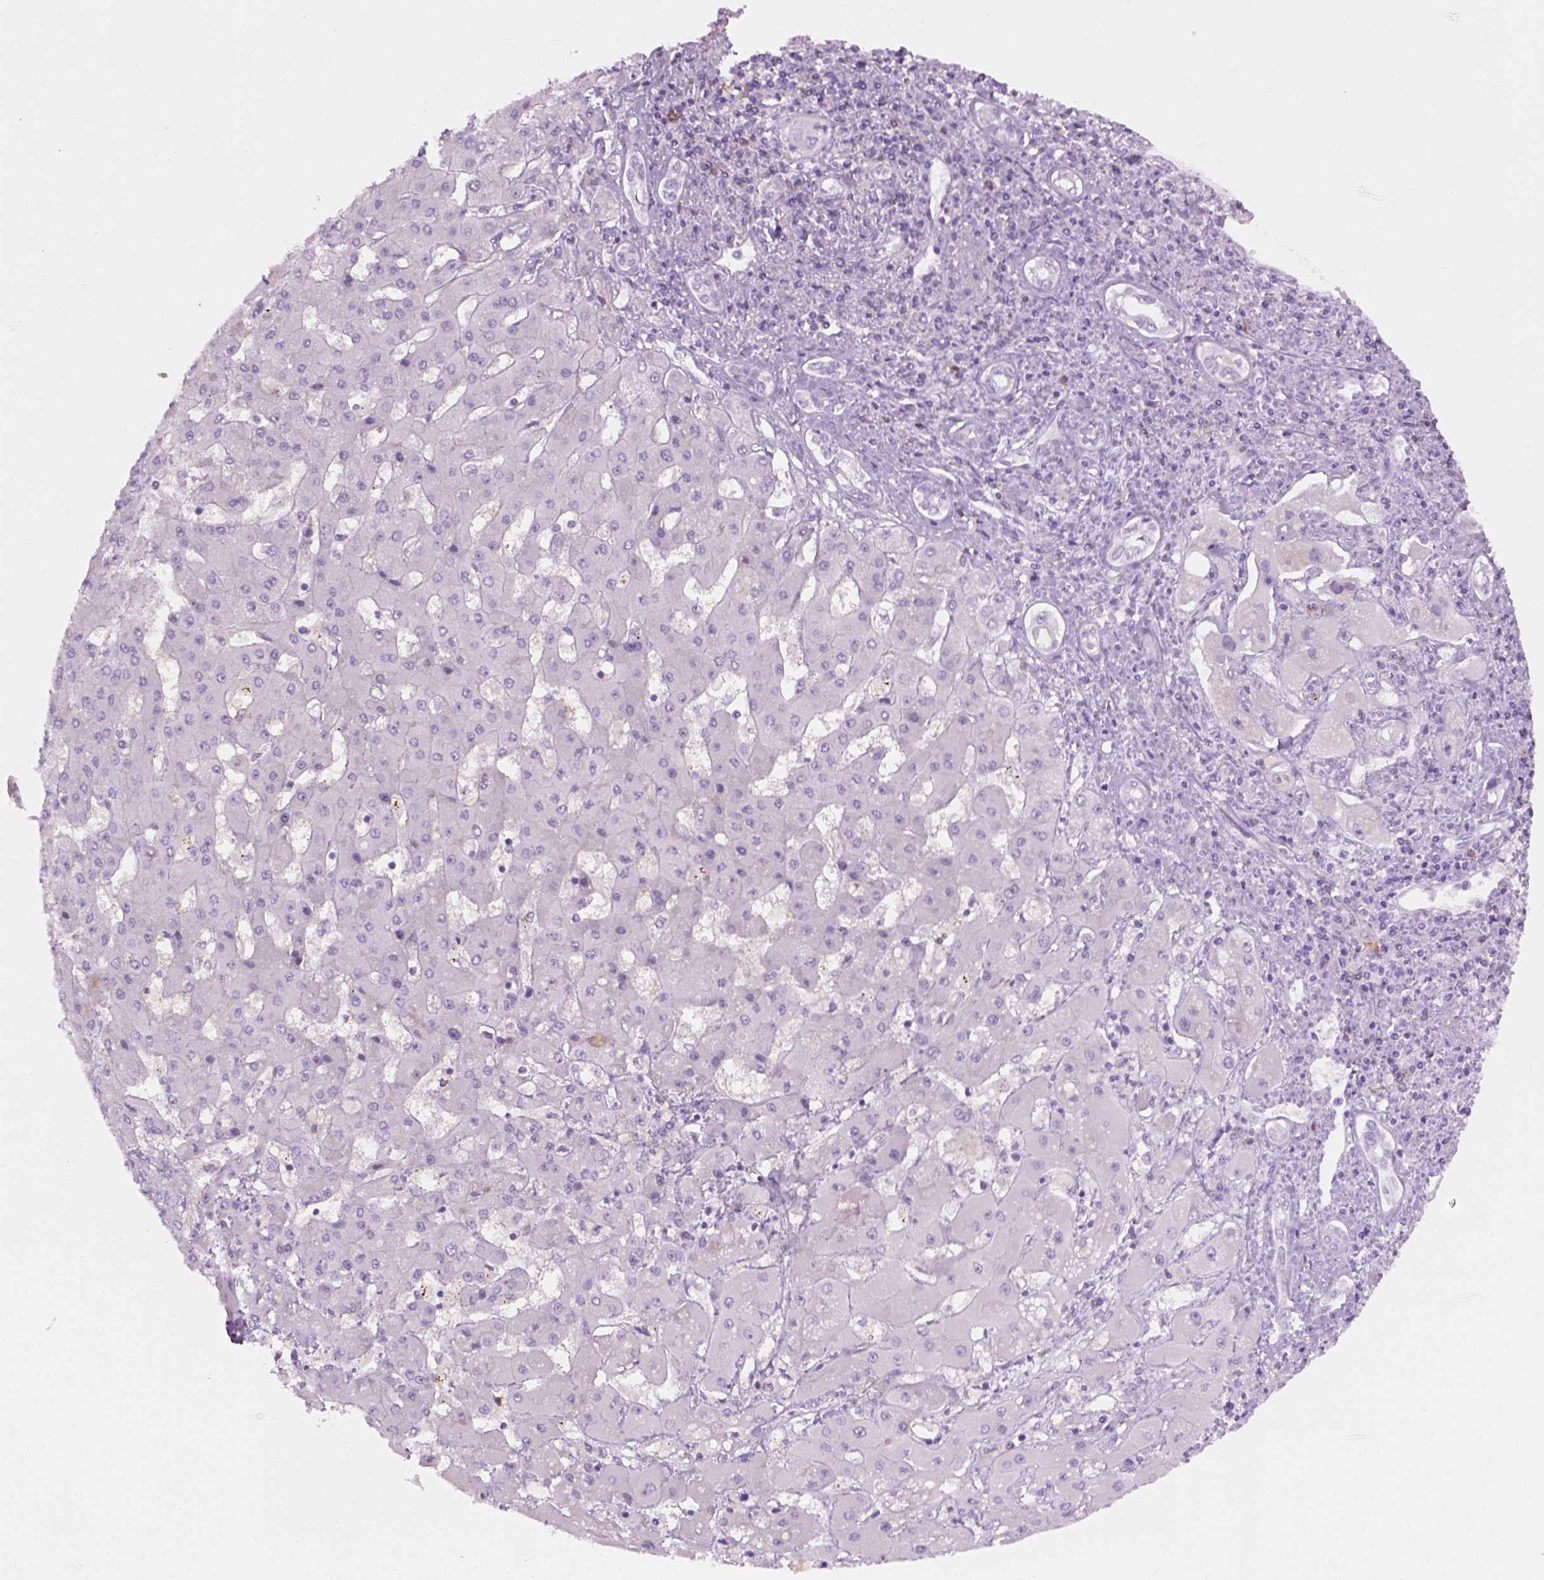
{"staining": {"intensity": "negative", "quantity": "none", "location": "none"}, "tissue": "liver cancer", "cell_type": "Tumor cells", "image_type": "cancer", "snomed": [{"axis": "morphology", "description": "Cholangiocarcinoma"}, {"axis": "topography", "description": "Liver"}], "caption": "Image shows no significant protein positivity in tumor cells of liver cholangiocarcinoma.", "gene": "AQP3", "patient": {"sex": "male", "age": 67}}